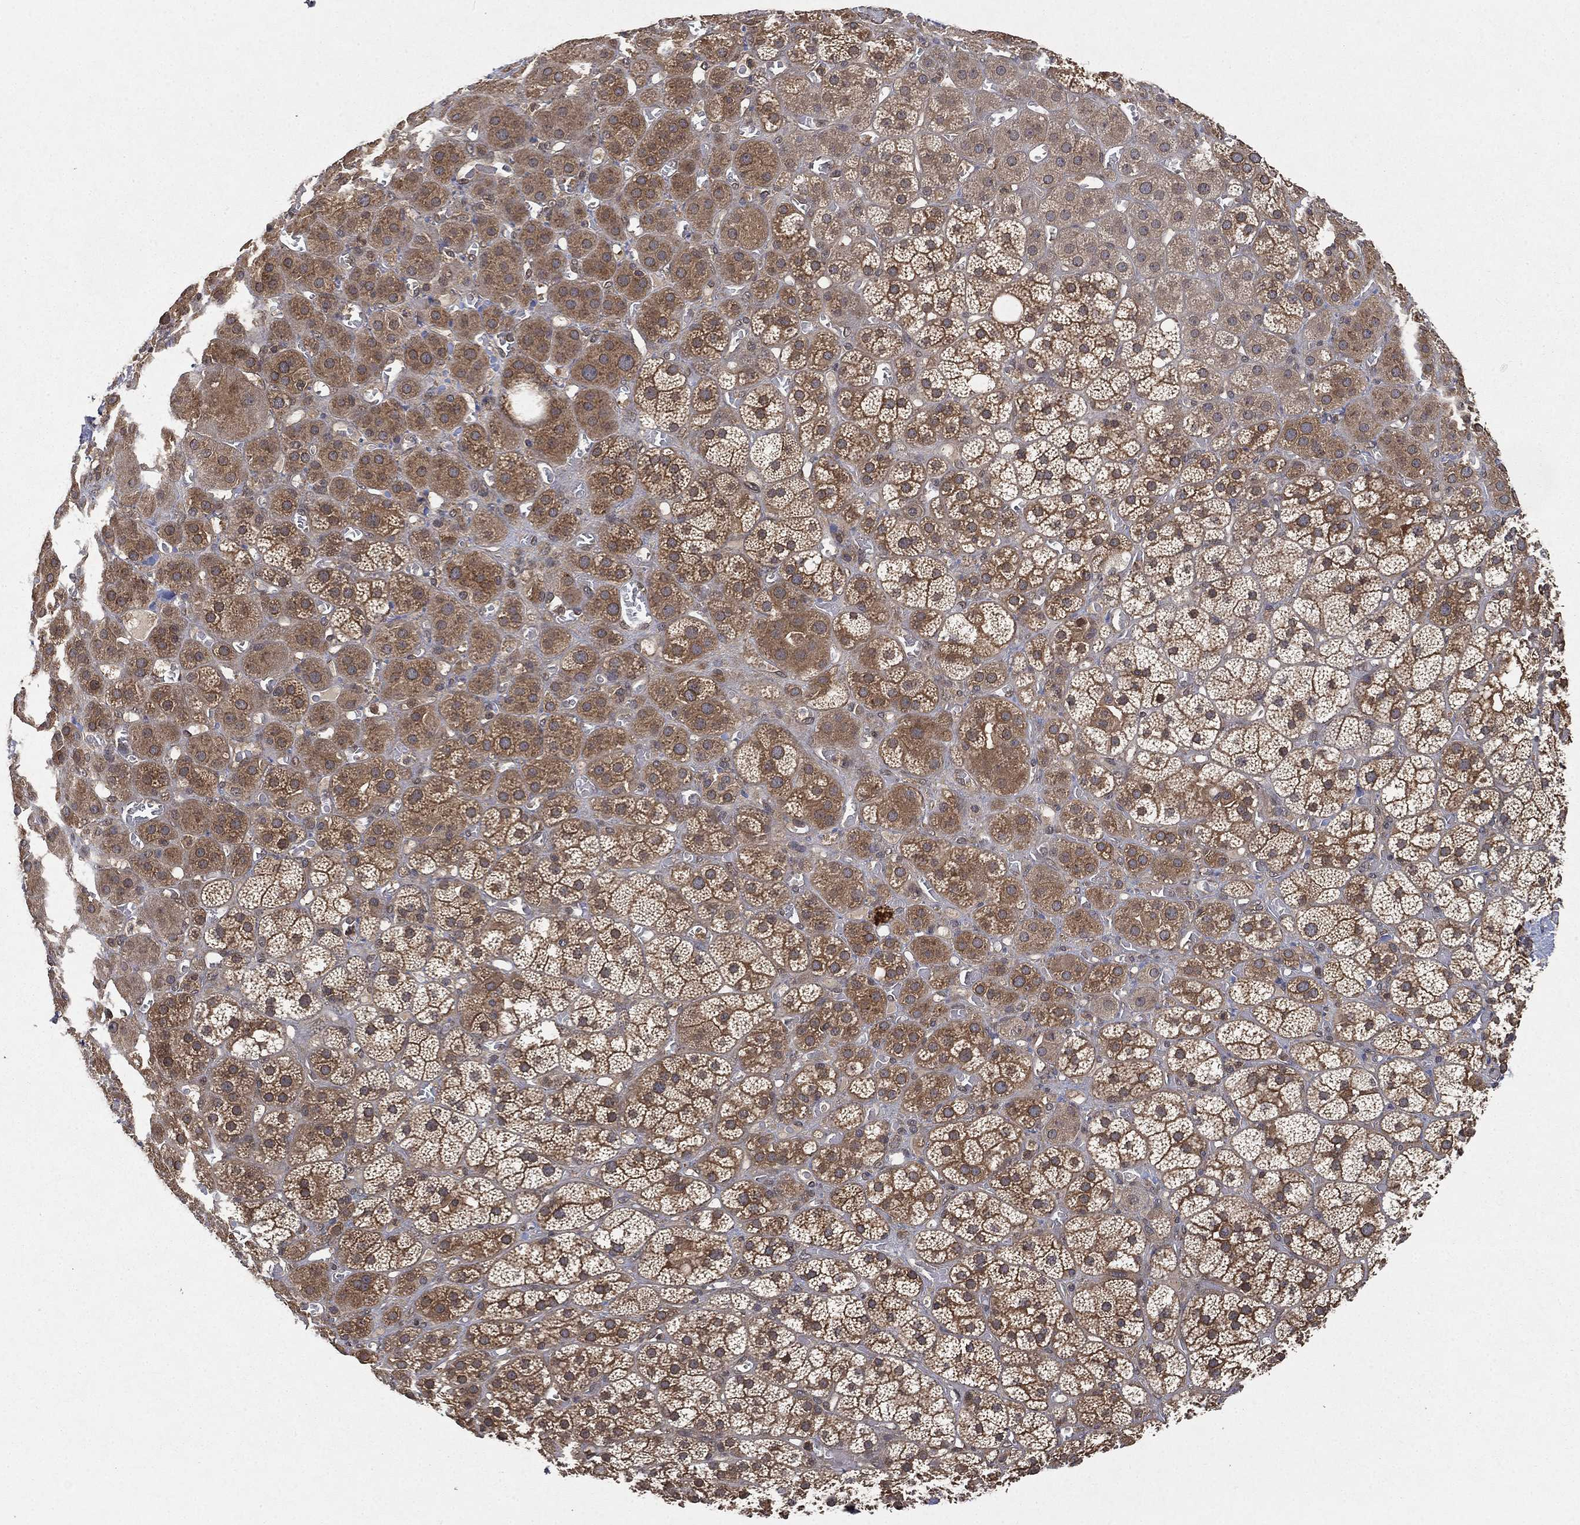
{"staining": {"intensity": "strong", "quantity": "25%-75%", "location": "cytoplasmic/membranous"}, "tissue": "adrenal gland", "cell_type": "Glandular cells", "image_type": "normal", "snomed": [{"axis": "morphology", "description": "Normal tissue, NOS"}, {"axis": "topography", "description": "Adrenal gland"}], "caption": "Adrenal gland stained with IHC shows strong cytoplasmic/membranous staining in approximately 25%-75% of glandular cells. (brown staining indicates protein expression, while blue staining denotes nuclei).", "gene": "UBA5", "patient": {"sex": "male", "age": 70}}